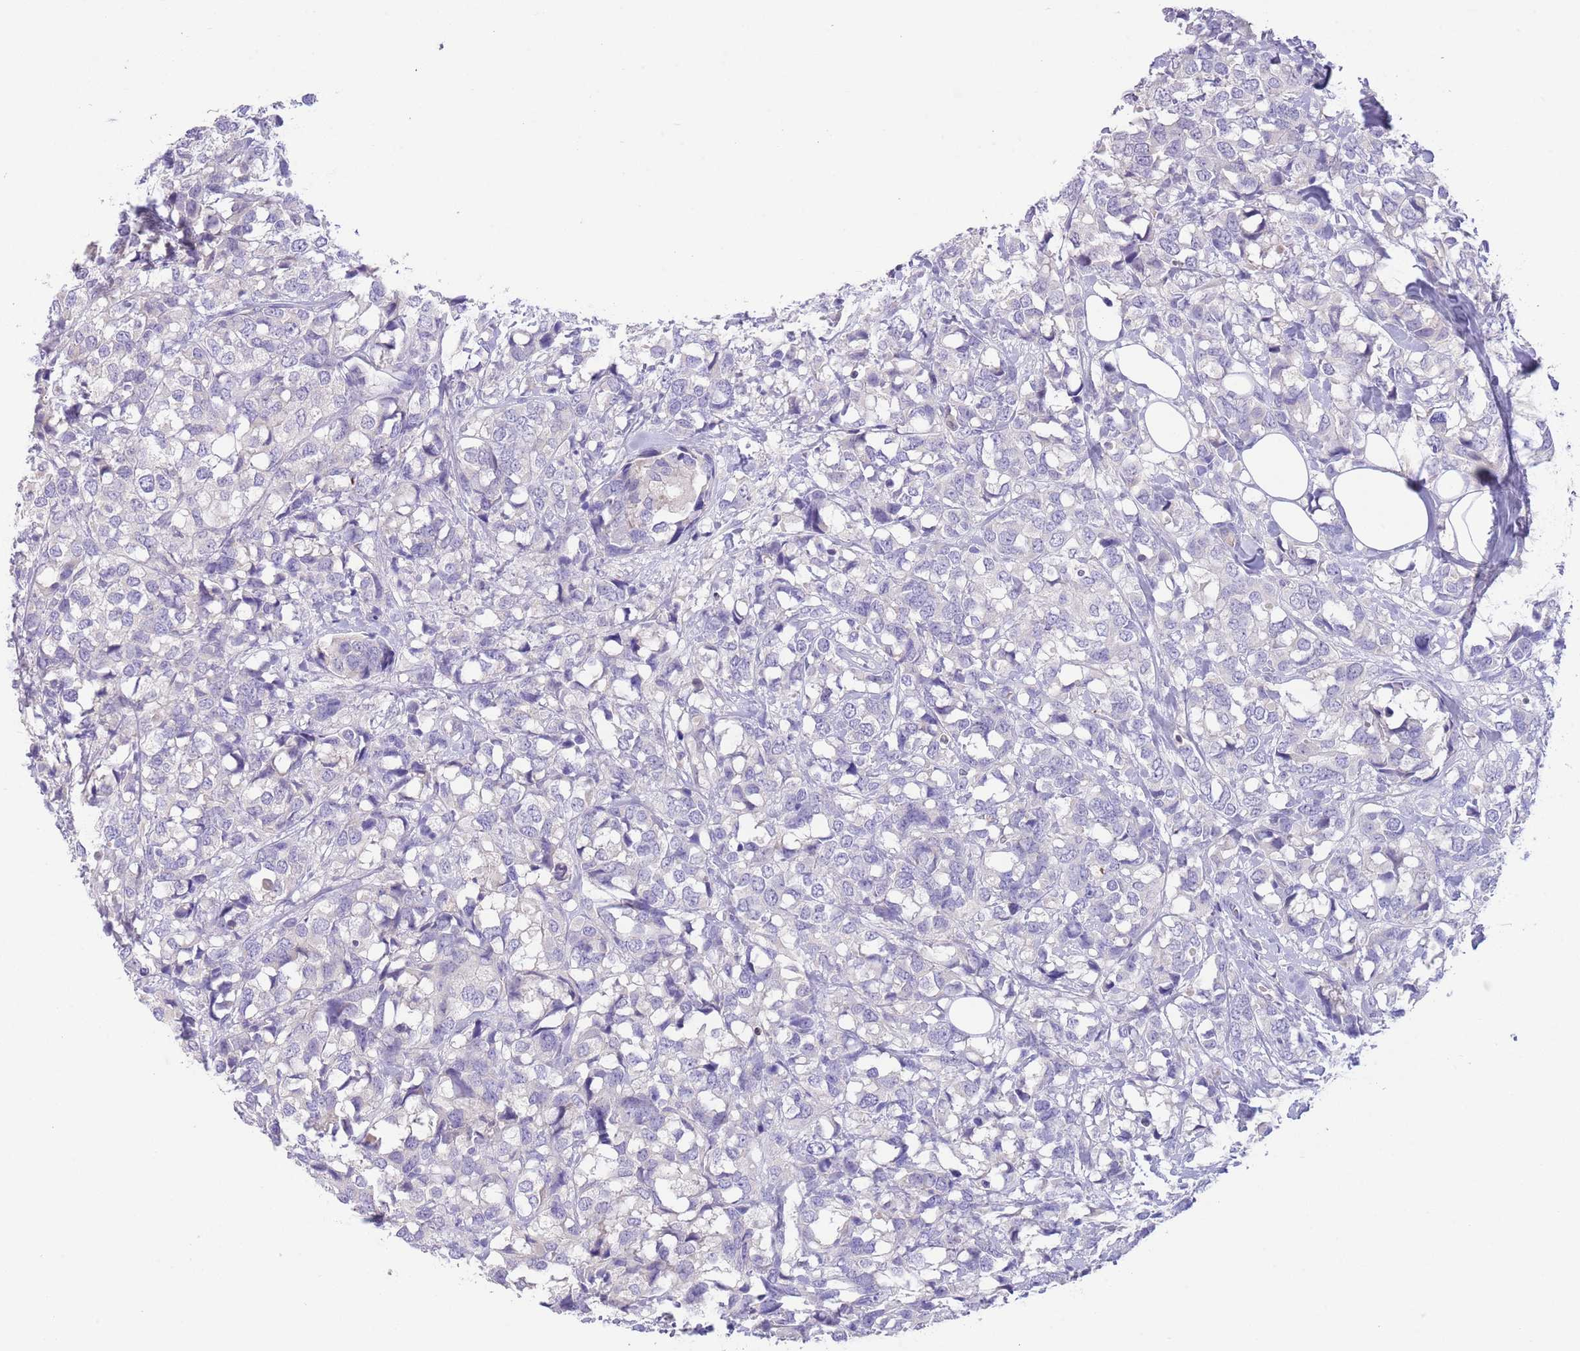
{"staining": {"intensity": "negative", "quantity": "none", "location": "none"}, "tissue": "breast cancer", "cell_type": "Tumor cells", "image_type": "cancer", "snomed": [{"axis": "morphology", "description": "Lobular carcinoma"}, {"axis": "topography", "description": "Breast"}], "caption": "Human breast lobular carcinoma stained for a protein using immunohistochemistry (IHC) reveals no positivity in tumor cells.", "gene": "SFTPA1", "patient": {"sex": "female", "age": 59}}